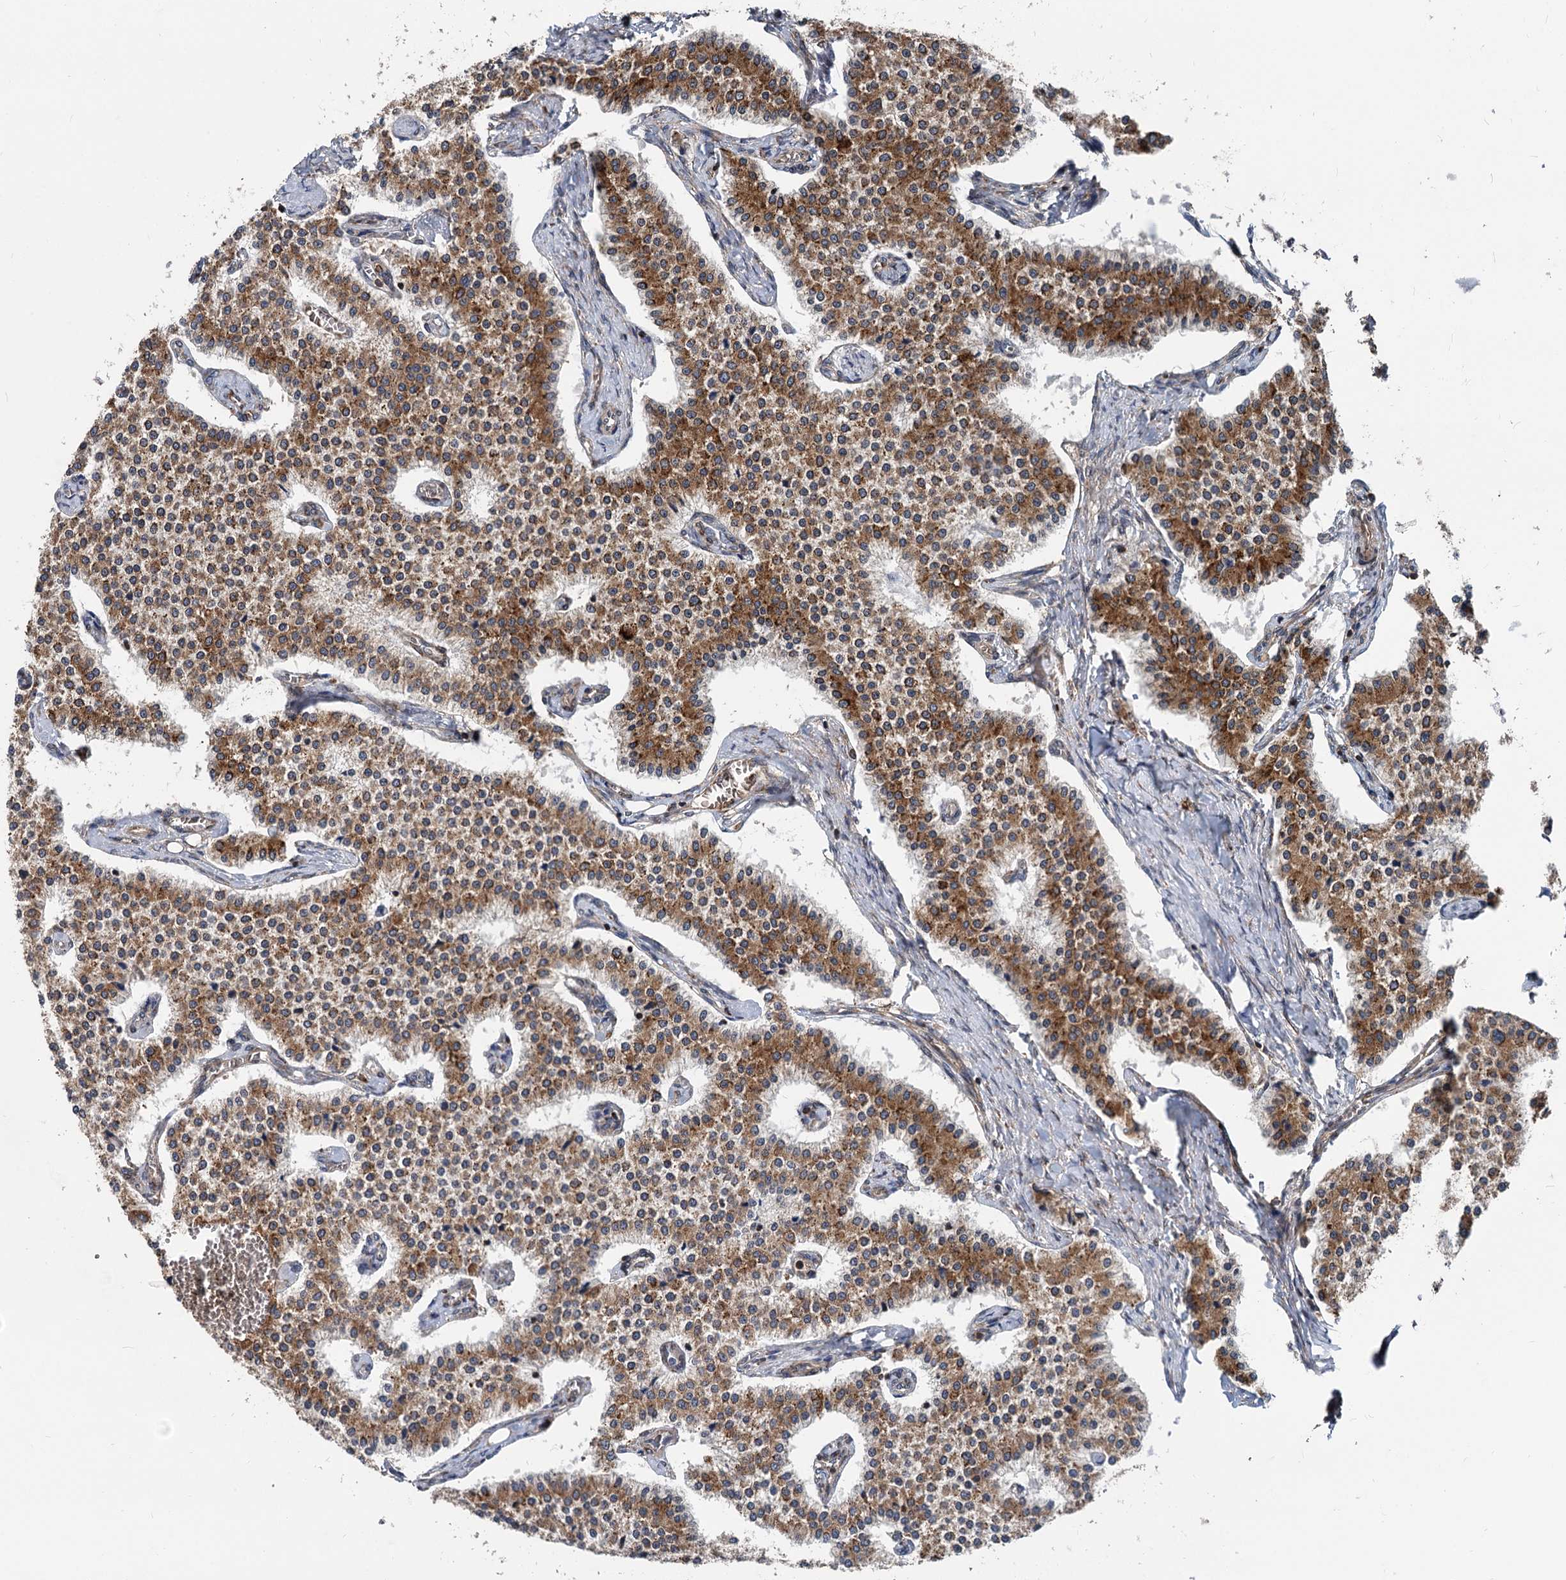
{"staining": {"intensity": "strong", "quantity": ">75%", "location": "cytoplasmic/membranous"}, "tissue": "carcinoid", "cell_type": "Tumor cells", "image_type": "cancer", "snomed": [{"axis": "morphology", "description": "Carcinoid, malignant, NOS"}, {"axis": "topography", "description": "Colon"}], "caption": "Brown immunohistochemical staining in human malignant carcinoid reveals strong cytoplasmic/membranous staining in about >75% of tumor cells.", "gene": "STIM1", "patient": {"sex": "female", "age": 52}}